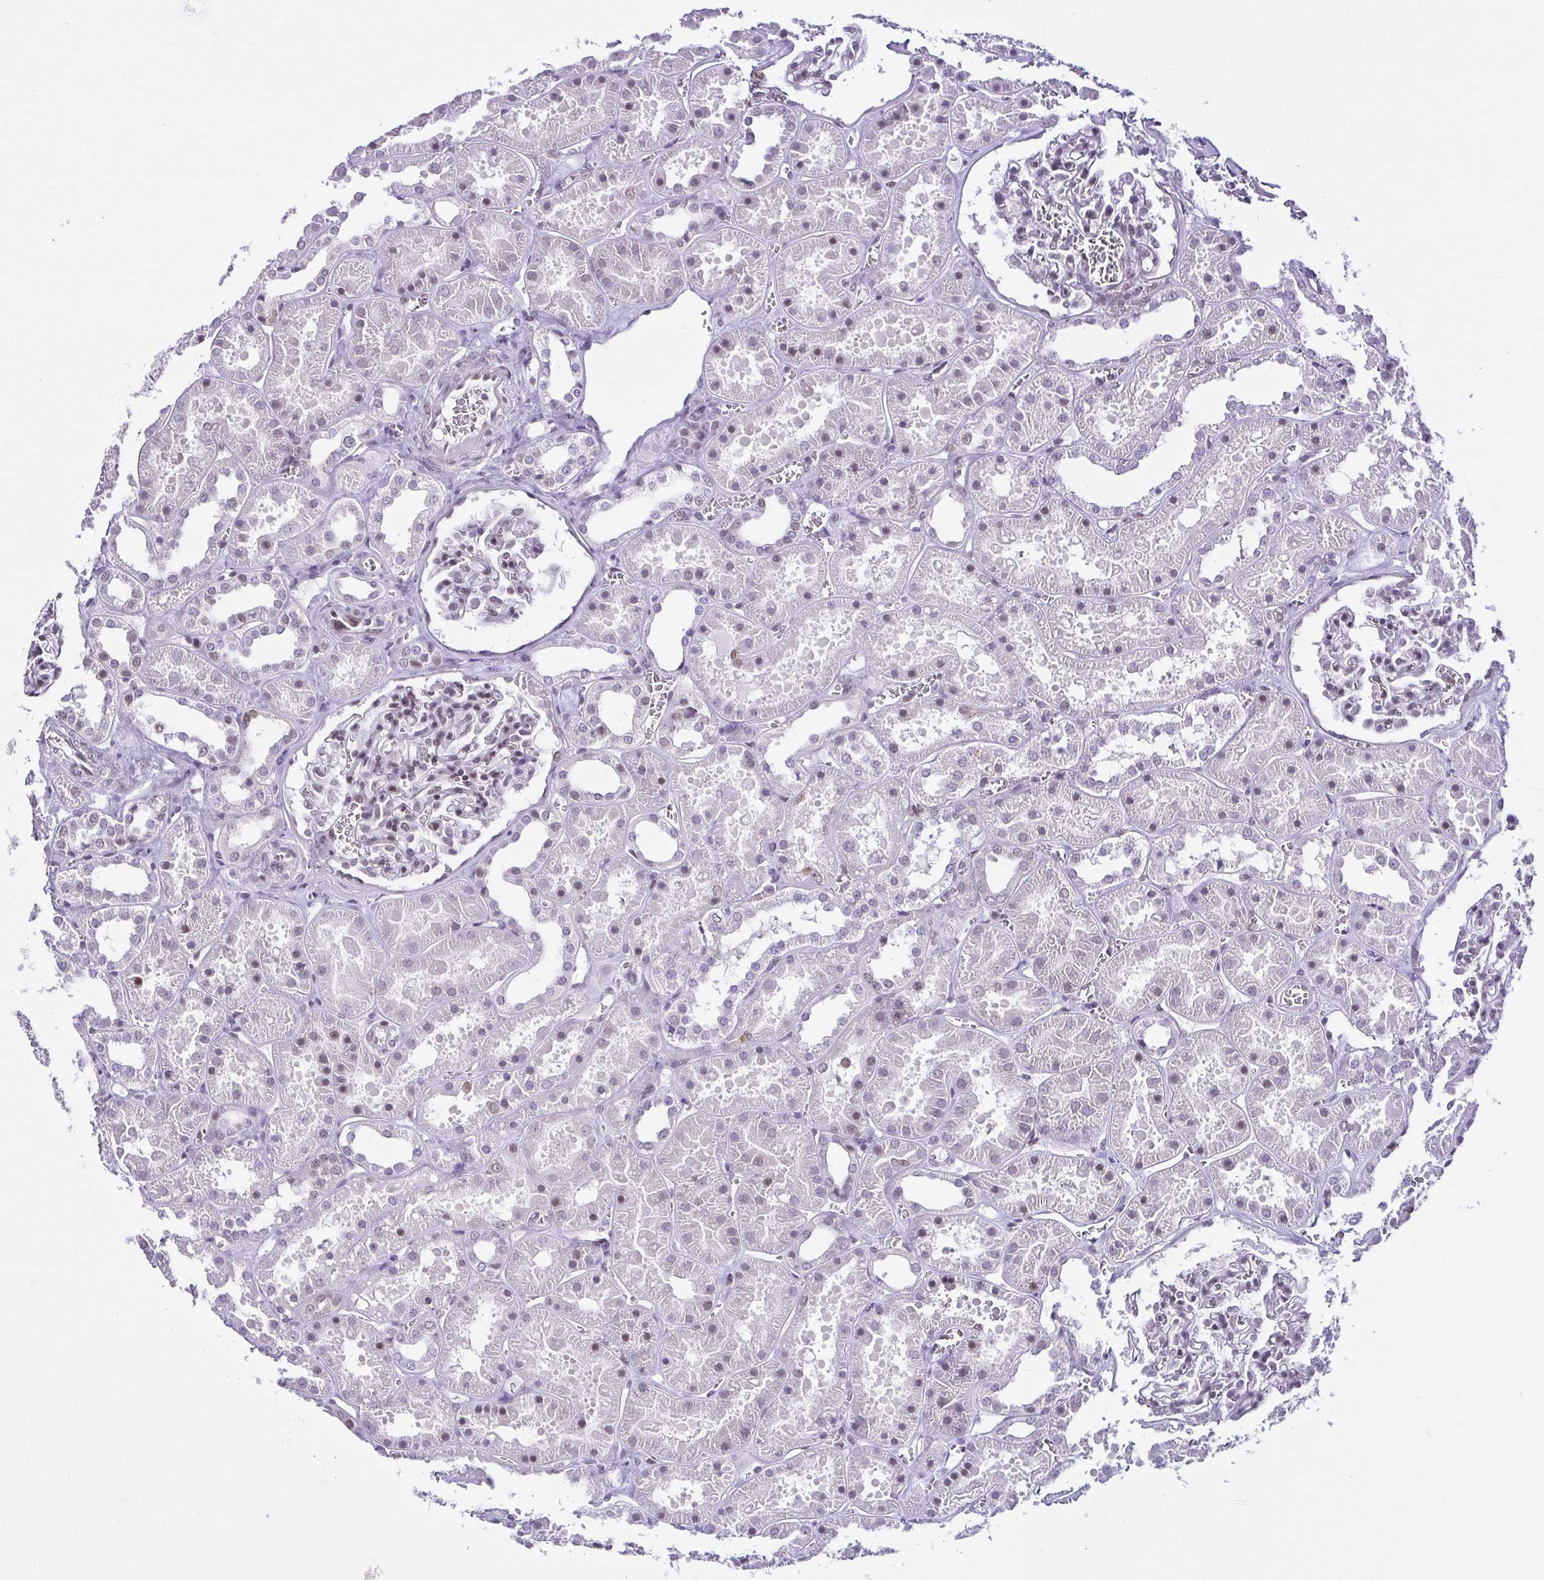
{"staining": {"intensity": "weak", "quantity": "<25%", "location": "nuclear"}, "tissue": "kidney", "cell_type": "Cells in glomeruli", "image_type": "normal", "snomed": [{"axis": "morphology", "description": "Normal tissue, NOS"}, {"axis": "topography", "description": "Kidney"}], "caption": "Micrograph shows no significant protein expression in cells in glomeruli of benign kidney.", "gene": "RBM3", "patient": {"sex": "female", "age": 41}}